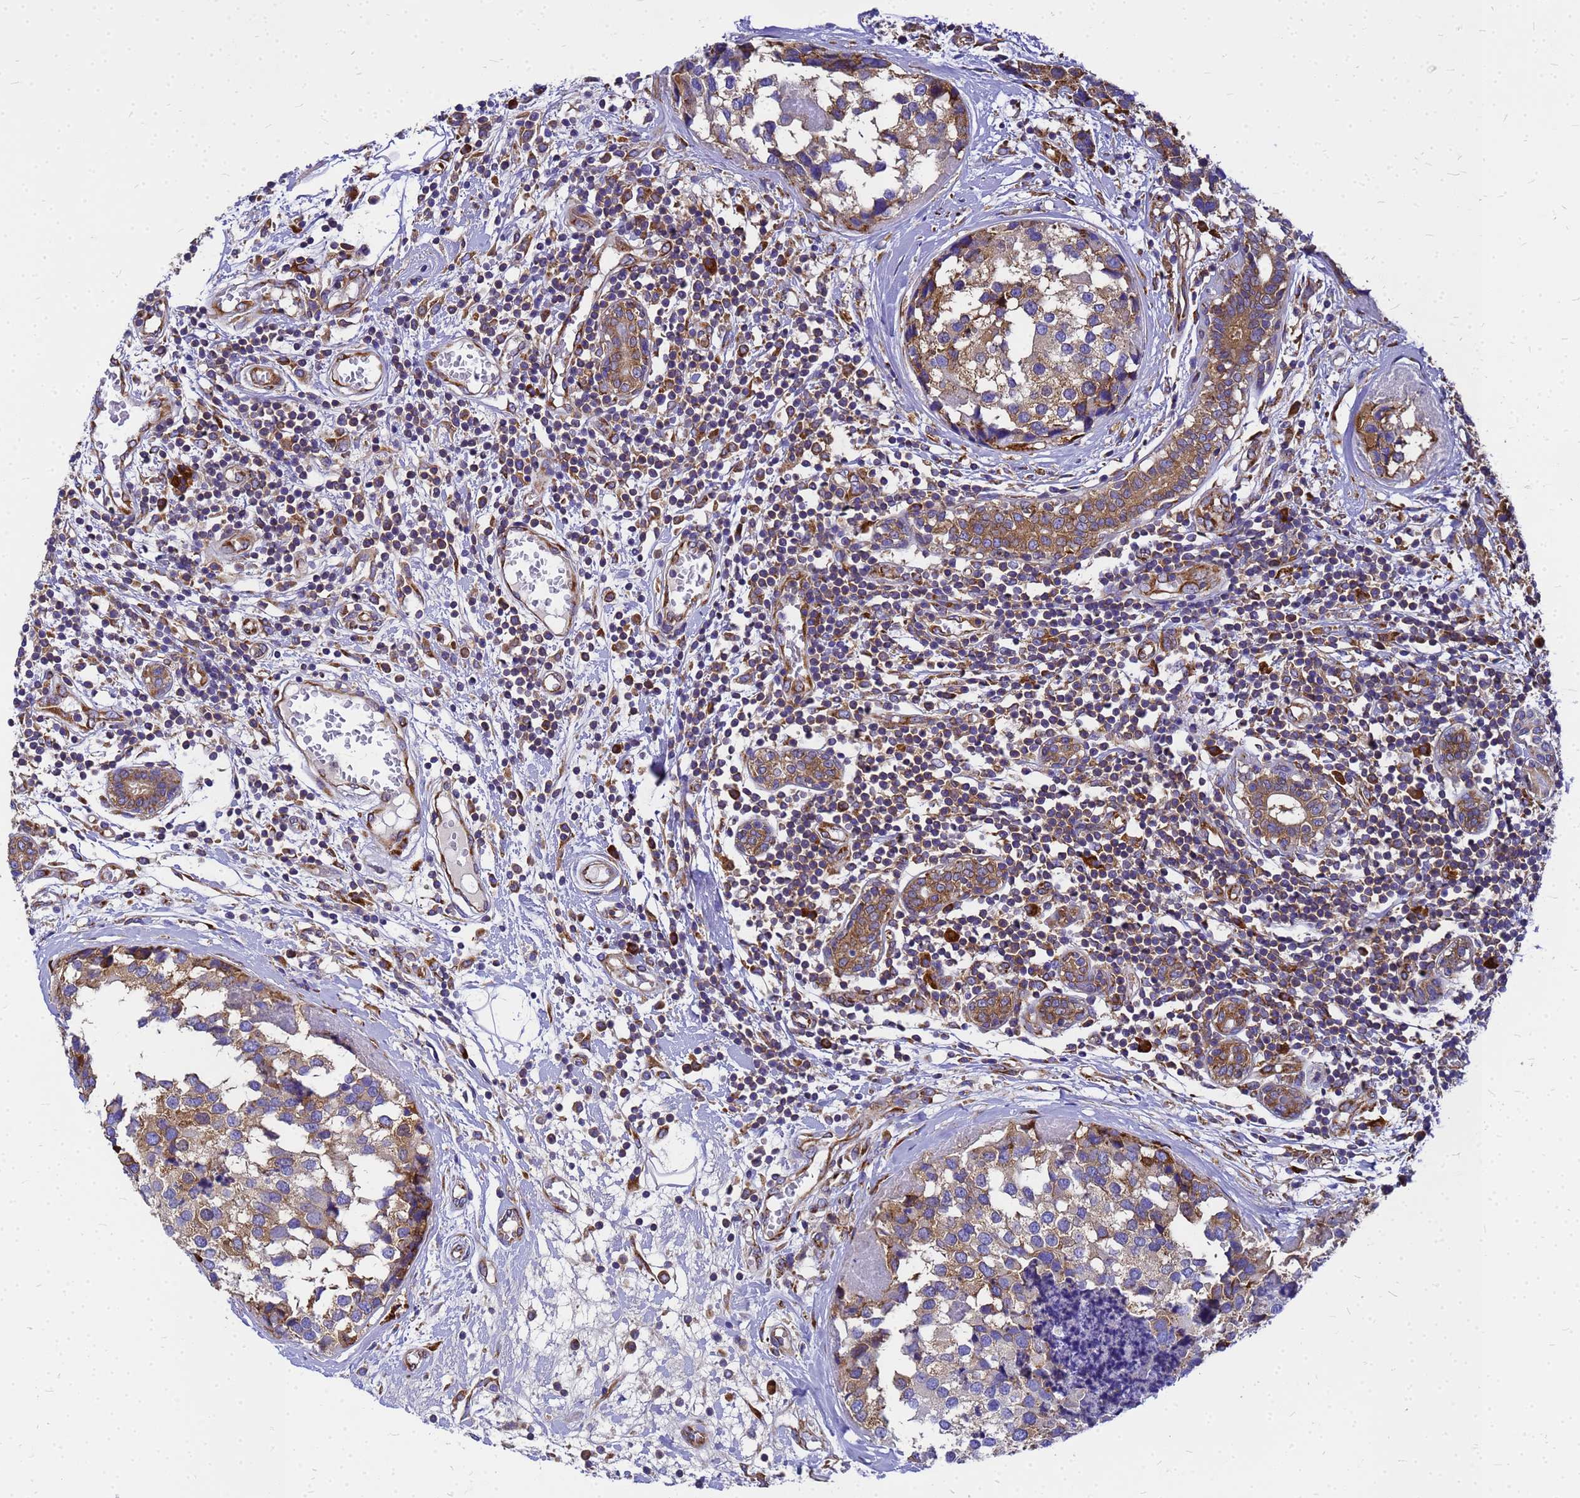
{"staining": {"intensity": "moderate", "quantity": ">75%", "location": "cytoplasmic/membranous"}, "tissue": "breast cancer", "cell_type": "Tumor cells", "image_type": "cancer", "snomed": [{"axis": "morphology", "description": "Lobular carcinoma"}, {"axis": "topography", "description": "Breast"}], "caption": "Human lobular carcinoma (breast) stained for a protein (brown) demonstrates moderate cytoplasmic/membranous positive positivity in approximately >75% of tumor cells.", "gene": "EEF1D", "patient": {"sex": "female", "age": 59}}